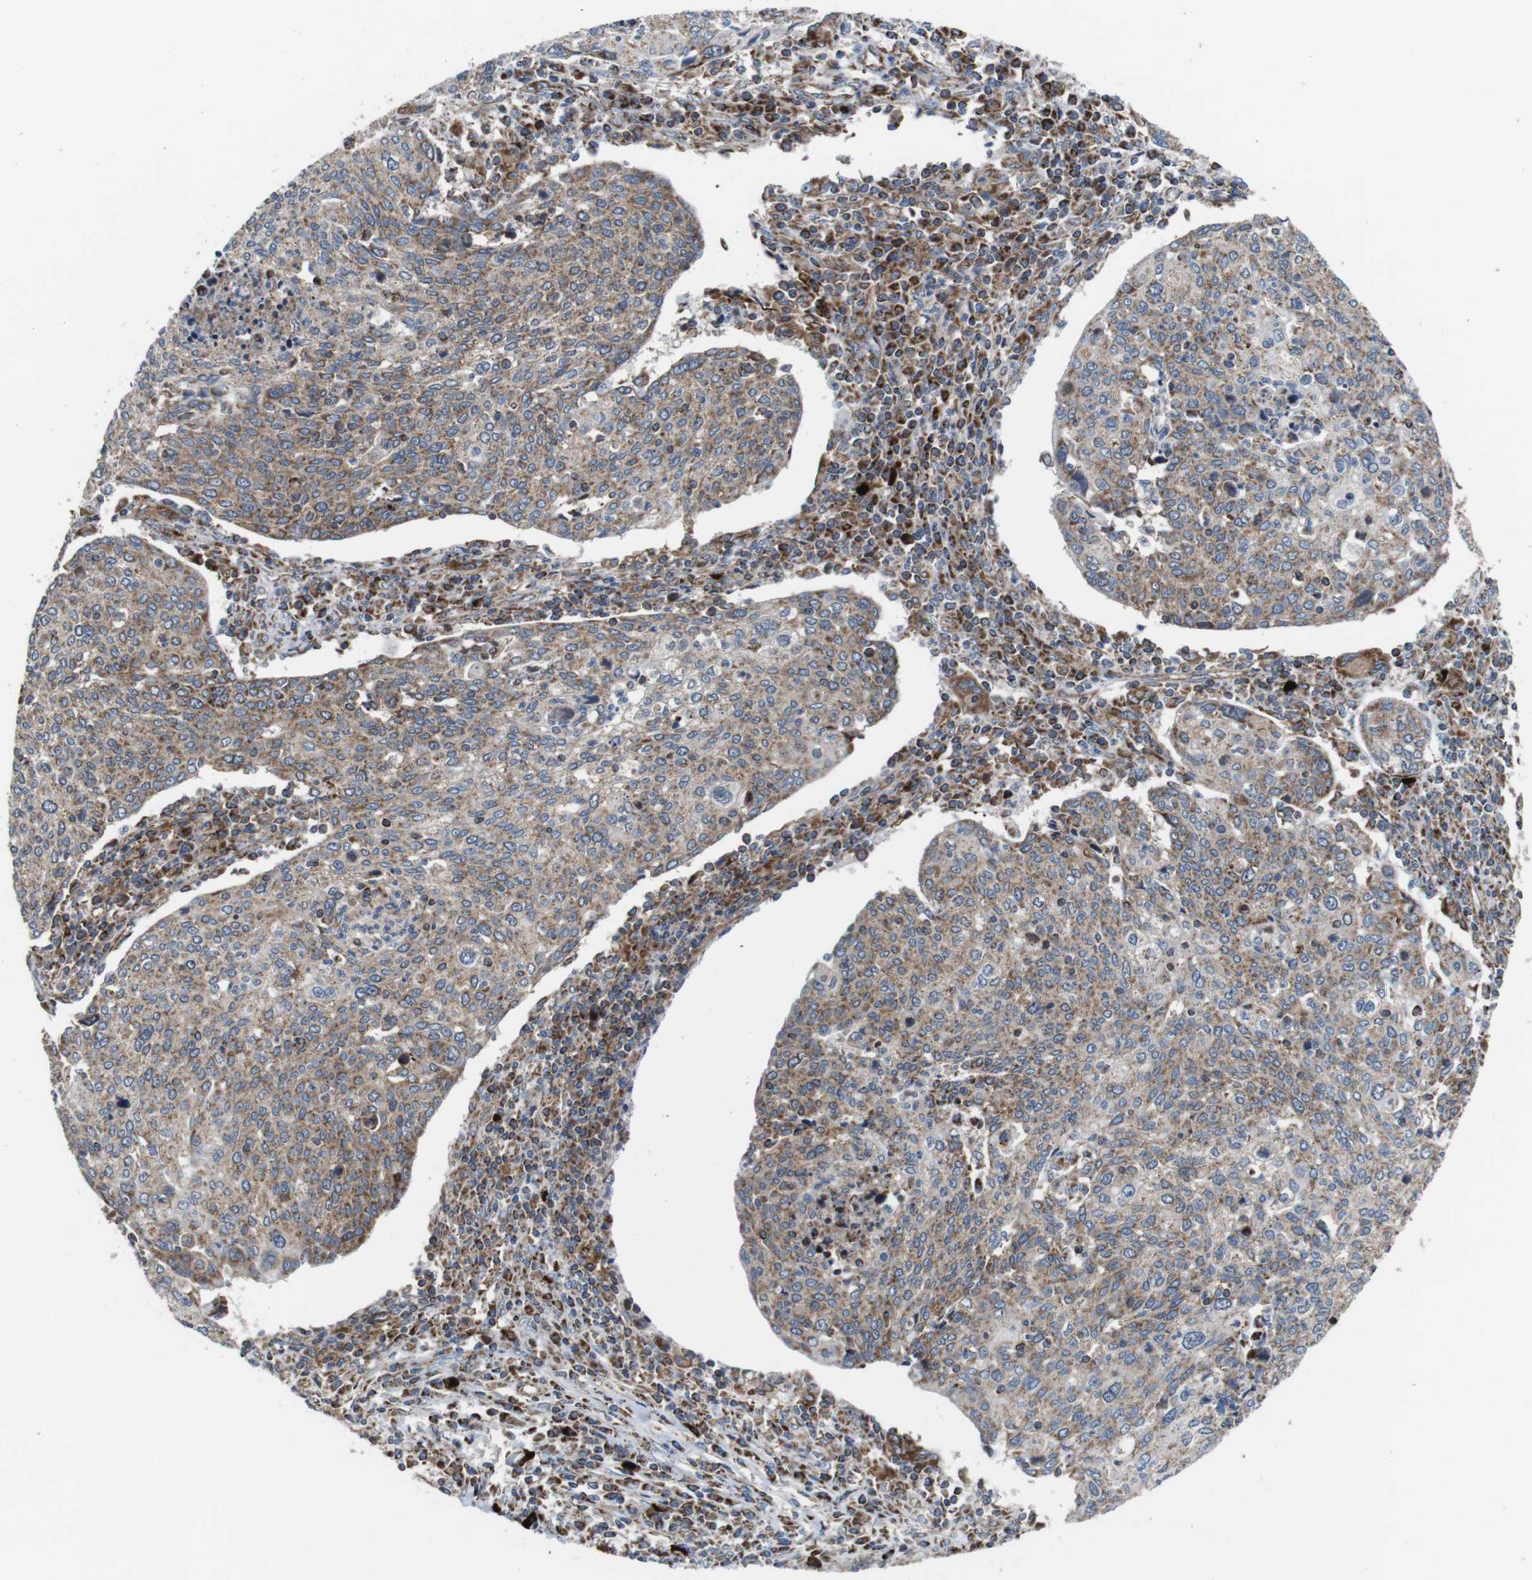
{"staining": {"intensity": "weak", "quantity": "<25%", "location": "cytoplasmic/membranous"}, "tissue": "cervical cancer", "cell_type": "Tumor cells", "image_type": "cancer", "snomed": [{"axis": "morphology", "description": "Squamous cell carcinoma, NOS"}, {"axis": "topography", "description": "Cervix"}], "caption": "High power microscopy photomicrograph of an IHC histopathology image of cervical squamous cell carcinoma, revealing no significant positivity in tumor cells. (IHC, brightfield microscopy, high magnification).", "gene": "HK1", "patient": {"sex": "female", "age": 40}}